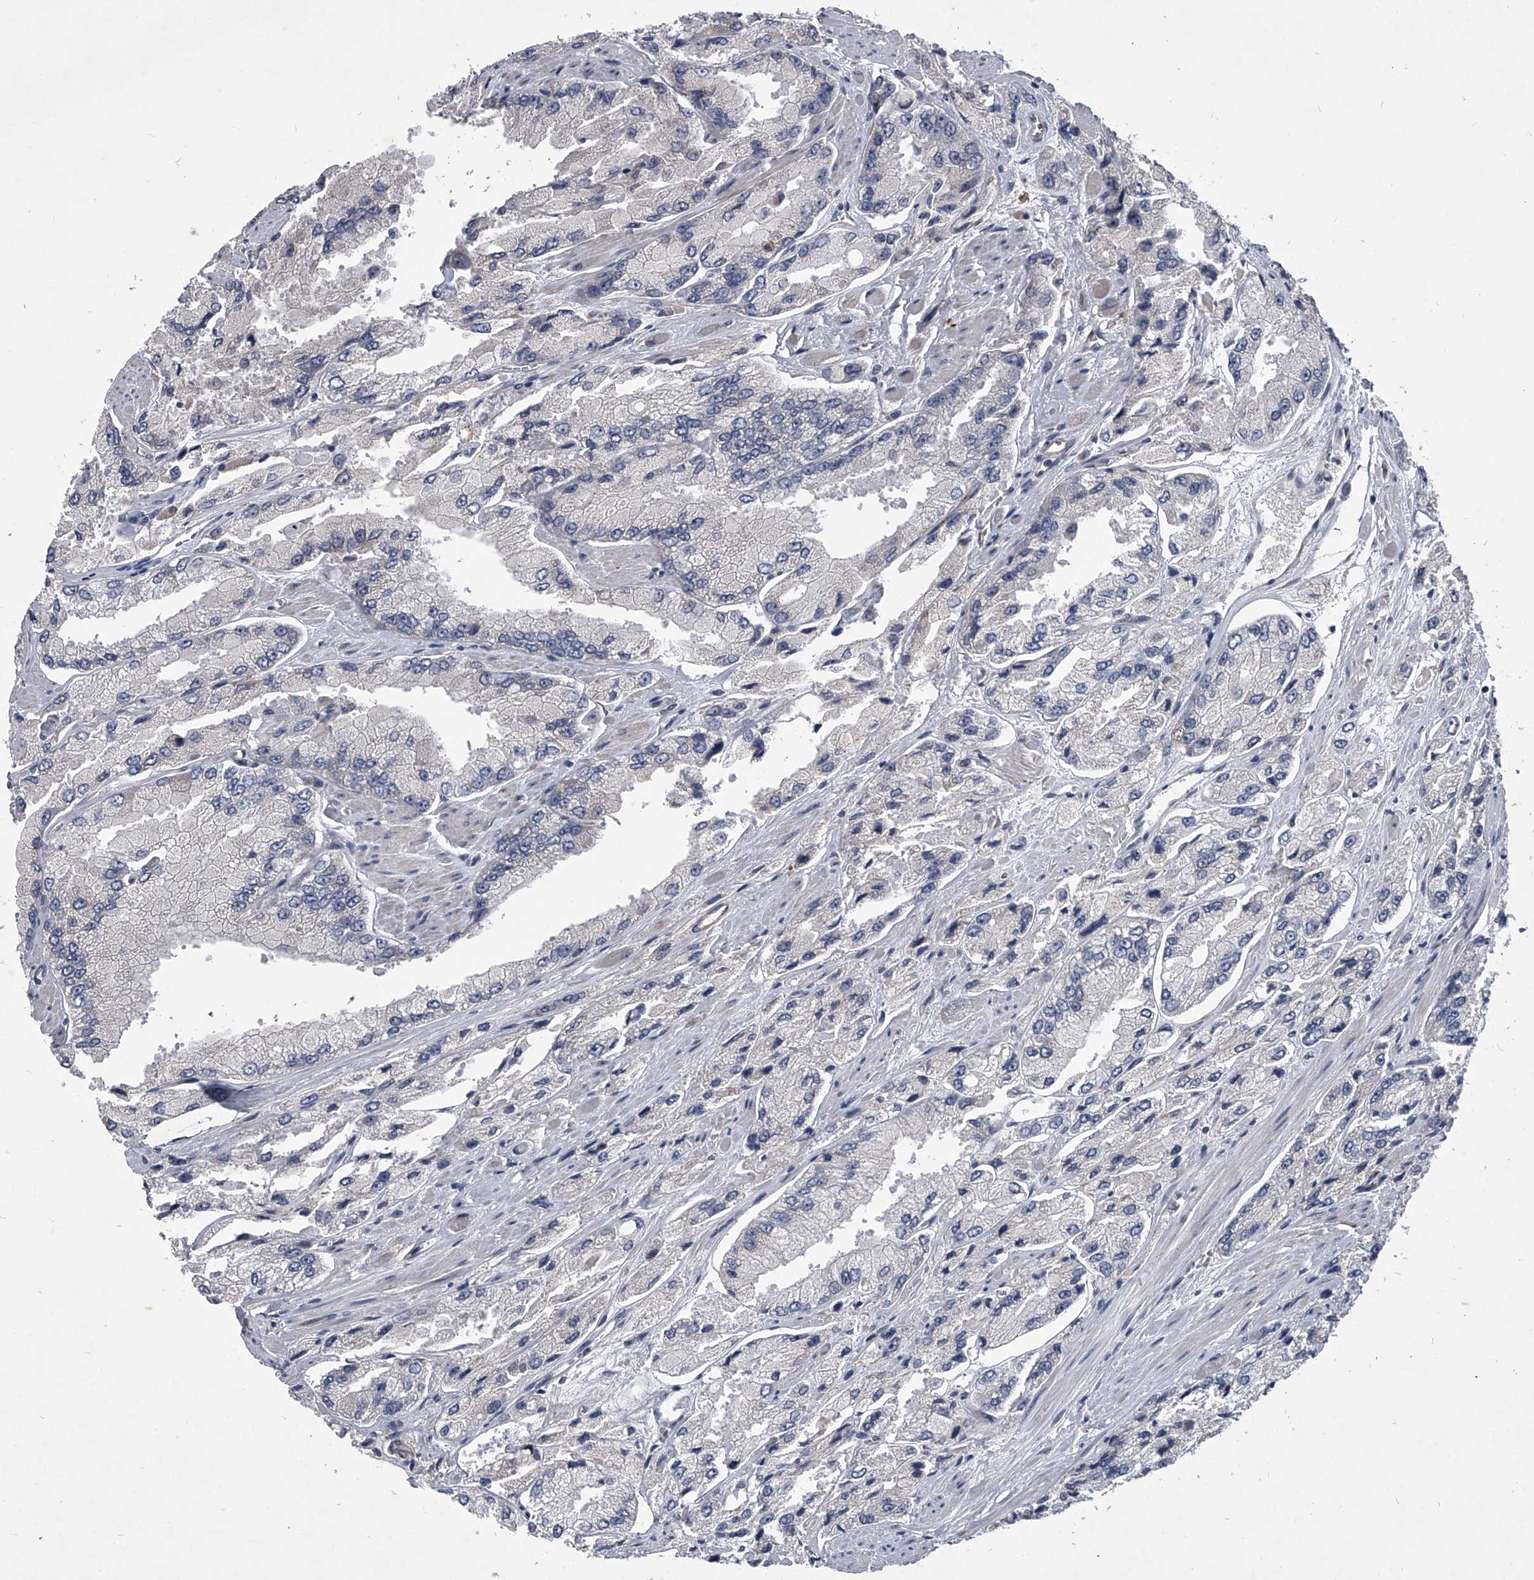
{"staining": {"intensity": "negative", "quantity": "none", "location": "none"}, "tissue": "prostate cancer", "cell_type": "Tumor cells", "image_type": "cancer", "snomed": [{"axis": "morphology", "description": "Adenocarcinoma, High grade"}, {"axis": "topography", "description": "Prostate"}], "caption": "Tumor cells are negative for protein expression in human adenocarcinoma (high-grade) (prostate).", "gene": "CCR4", "patient": {"sex": "male", "age": 58}}